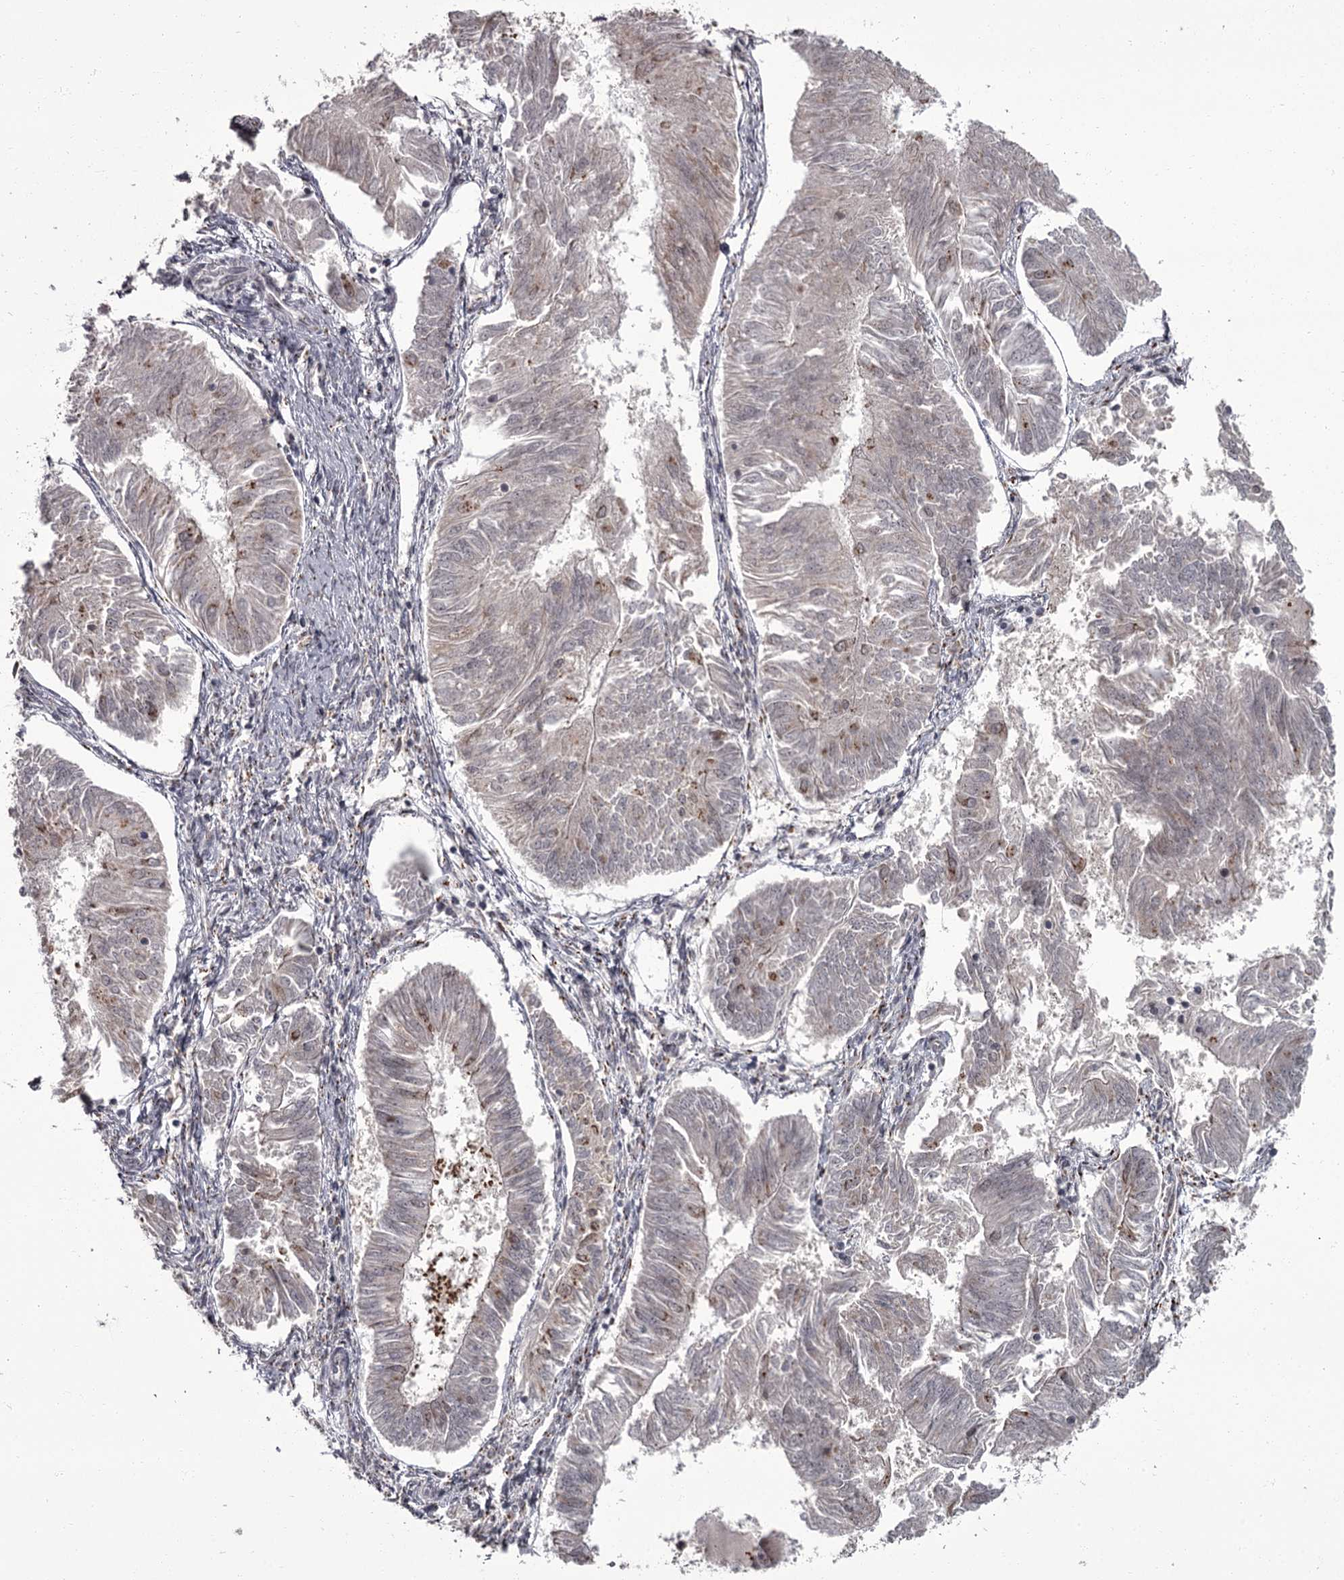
{"staining": {"intensity": "negative", "quantity": "none", "location": "none"}, "tissue": "endometrial cancer", "cell_type": "Tumor cells", "image_type": "cancer", "snomed": [{"axis": "morphology", "description": "Adenocarcinoma, NOS"}, {"axis": "topography", "description": "Endometrium"}], "caption": "Image shows no significant protein expression in tumor cells of endometrial cancer.", "gene": "CEP83", "patient": {"sex": "female", "age": 58}}